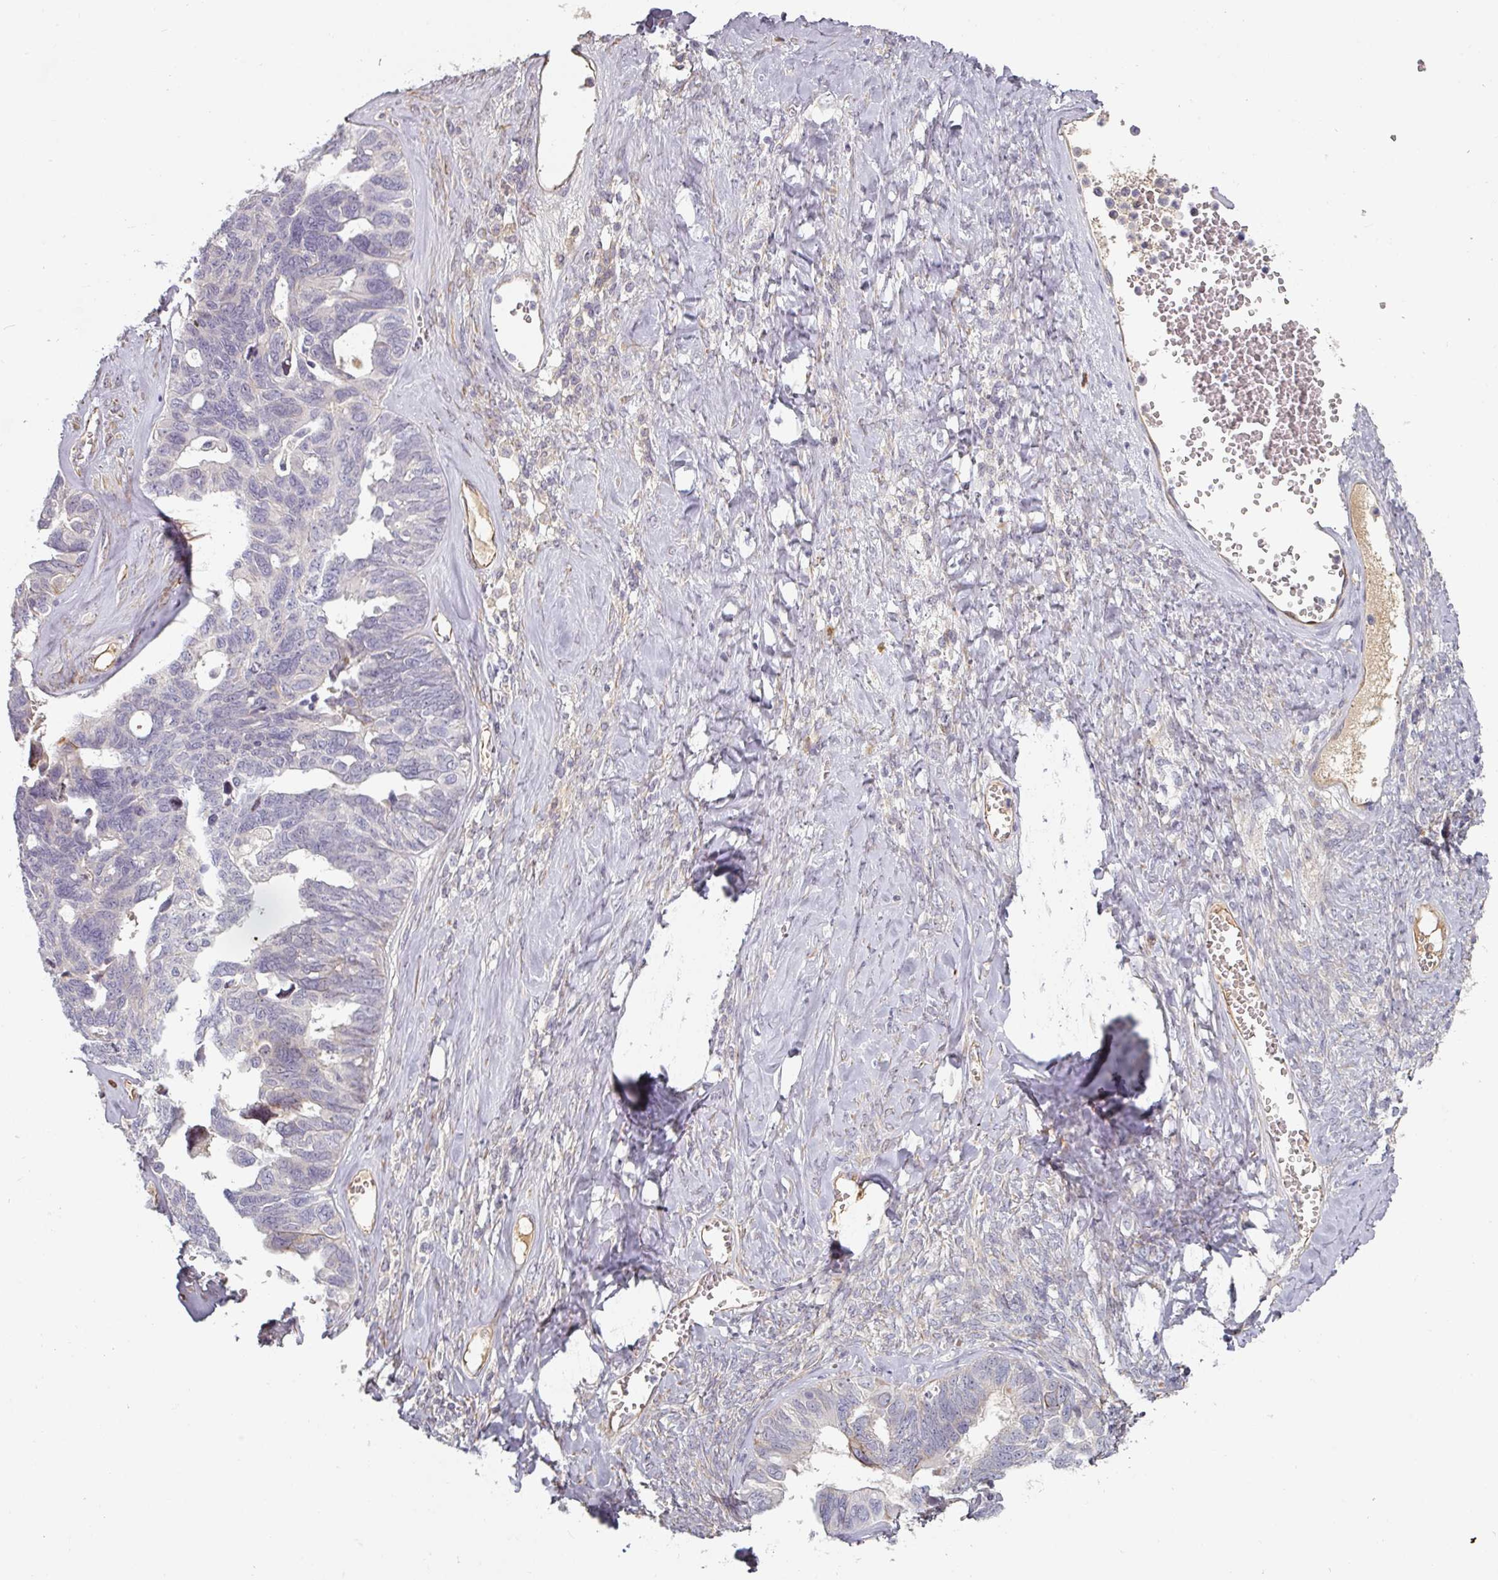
{"staining": {"intensity": "negative", "quantity": "none", "location": "none"}, "tissue": "ovarian cancer", "cell_type": "Tumor cells", "image_type": "cancer", "snomed": [{"axis": "morphology", "description": "Cystadenocarcinoma, serous, NOS"}, {"axis": "topography", "description": "Ovary"}], "caption": "Tumor cells are negative for brown protein staining in serous cystadenocarcinoma (ovarian).", "gene": "CEP78", "patient": {"sex": "female", "age": 79}}